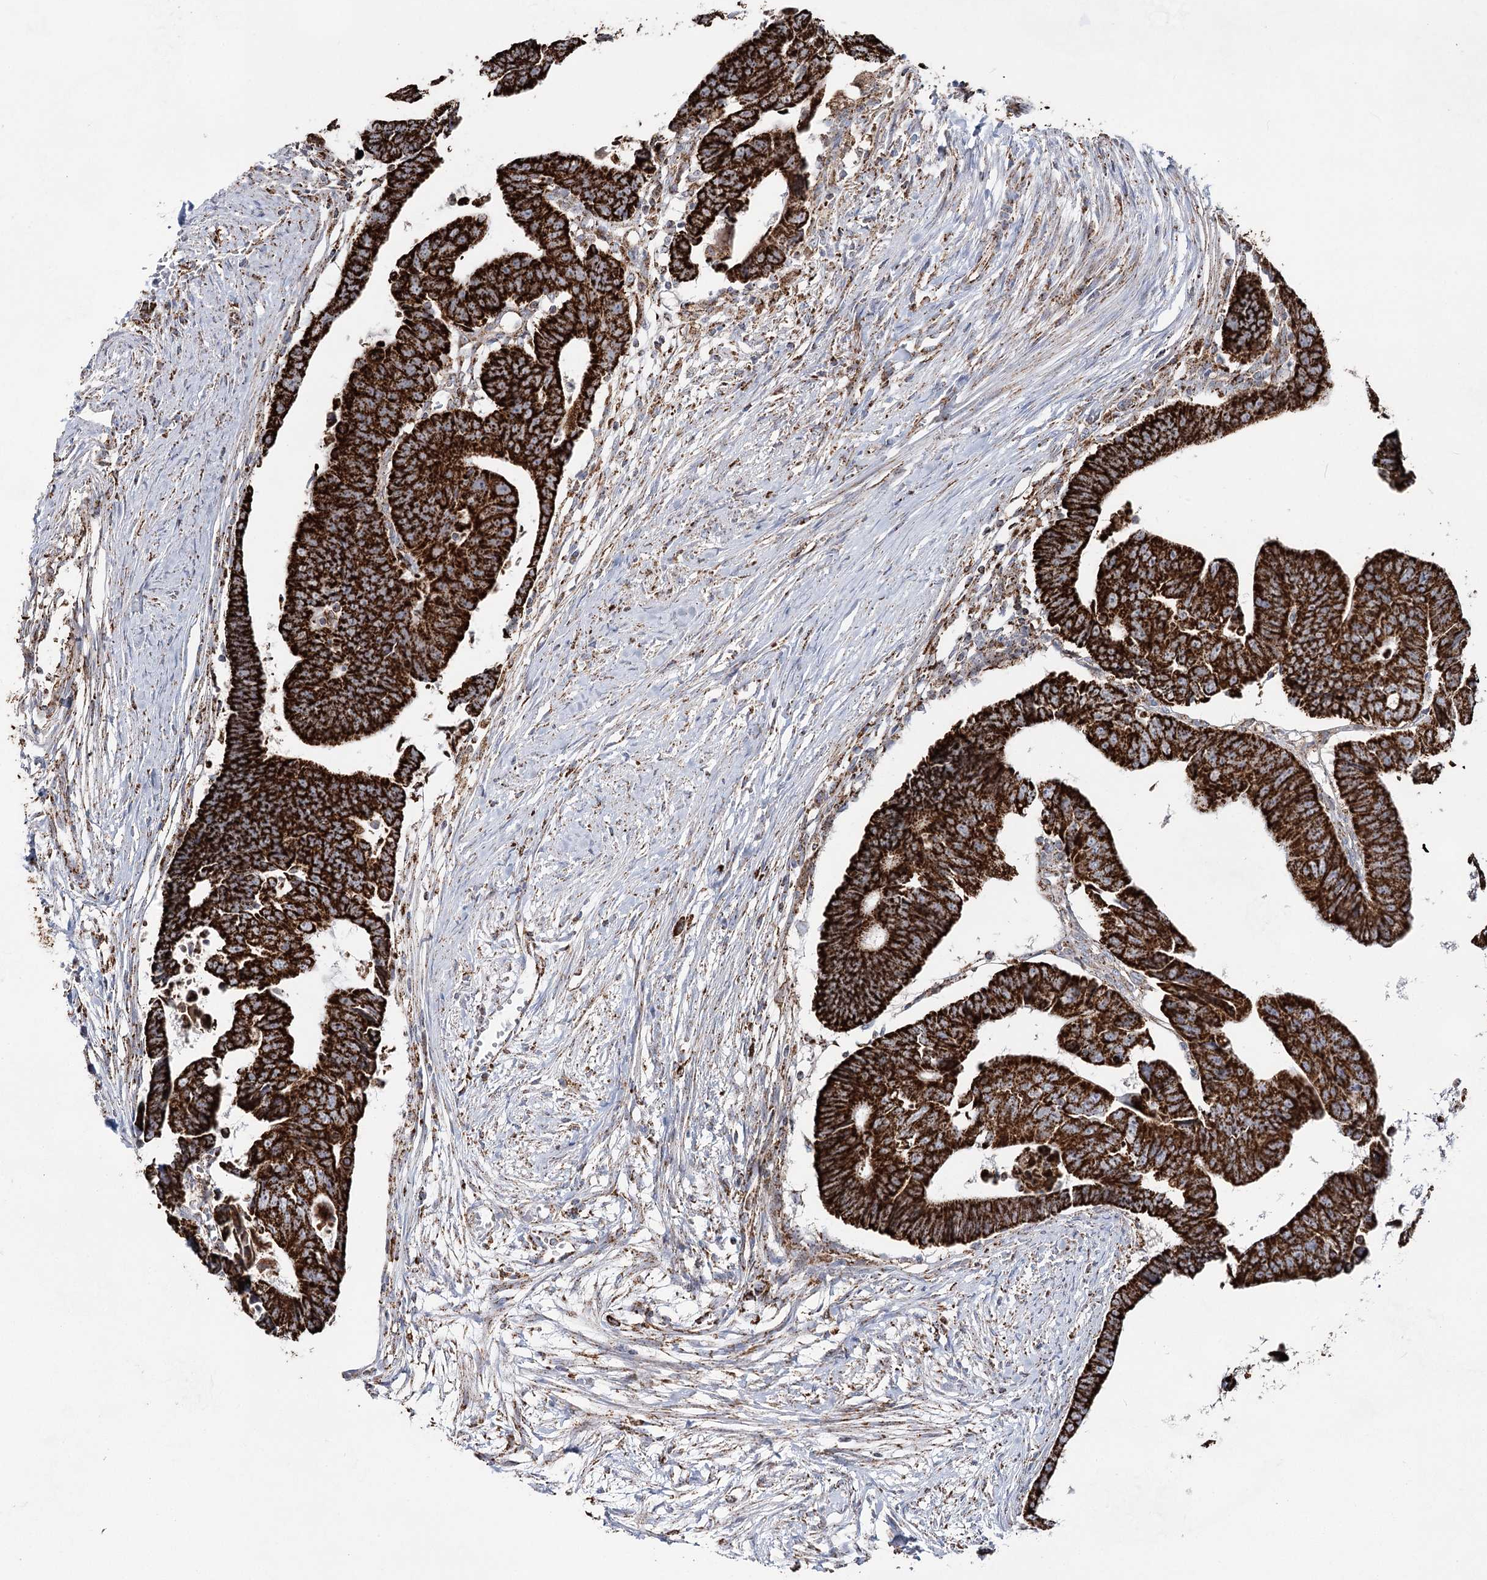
{"staining": {"intensity": "strong", "quantity": ">75%", "location": "cytoplasmic/membranous"}, "tissue": "colorectal cancer", "cell_type": "Tumor cells", "image_type": "cancer", "snomed": [{"axis": "morphology", "description": "Adenocarcinoma, NOS"}, {"axis": "topography", "description": "Rectum"}], "caption": "Immunohistochemical staining of human colorectal adenocarcinoma demonstrates strong cytoplasmic/membranous protein staining in approximately >75% of tumor cells. (DAB IHC with brightfield microscopy, high magnification).", "gene": "CWF19L1", "patient": {"sex": "female", "age": 65}}